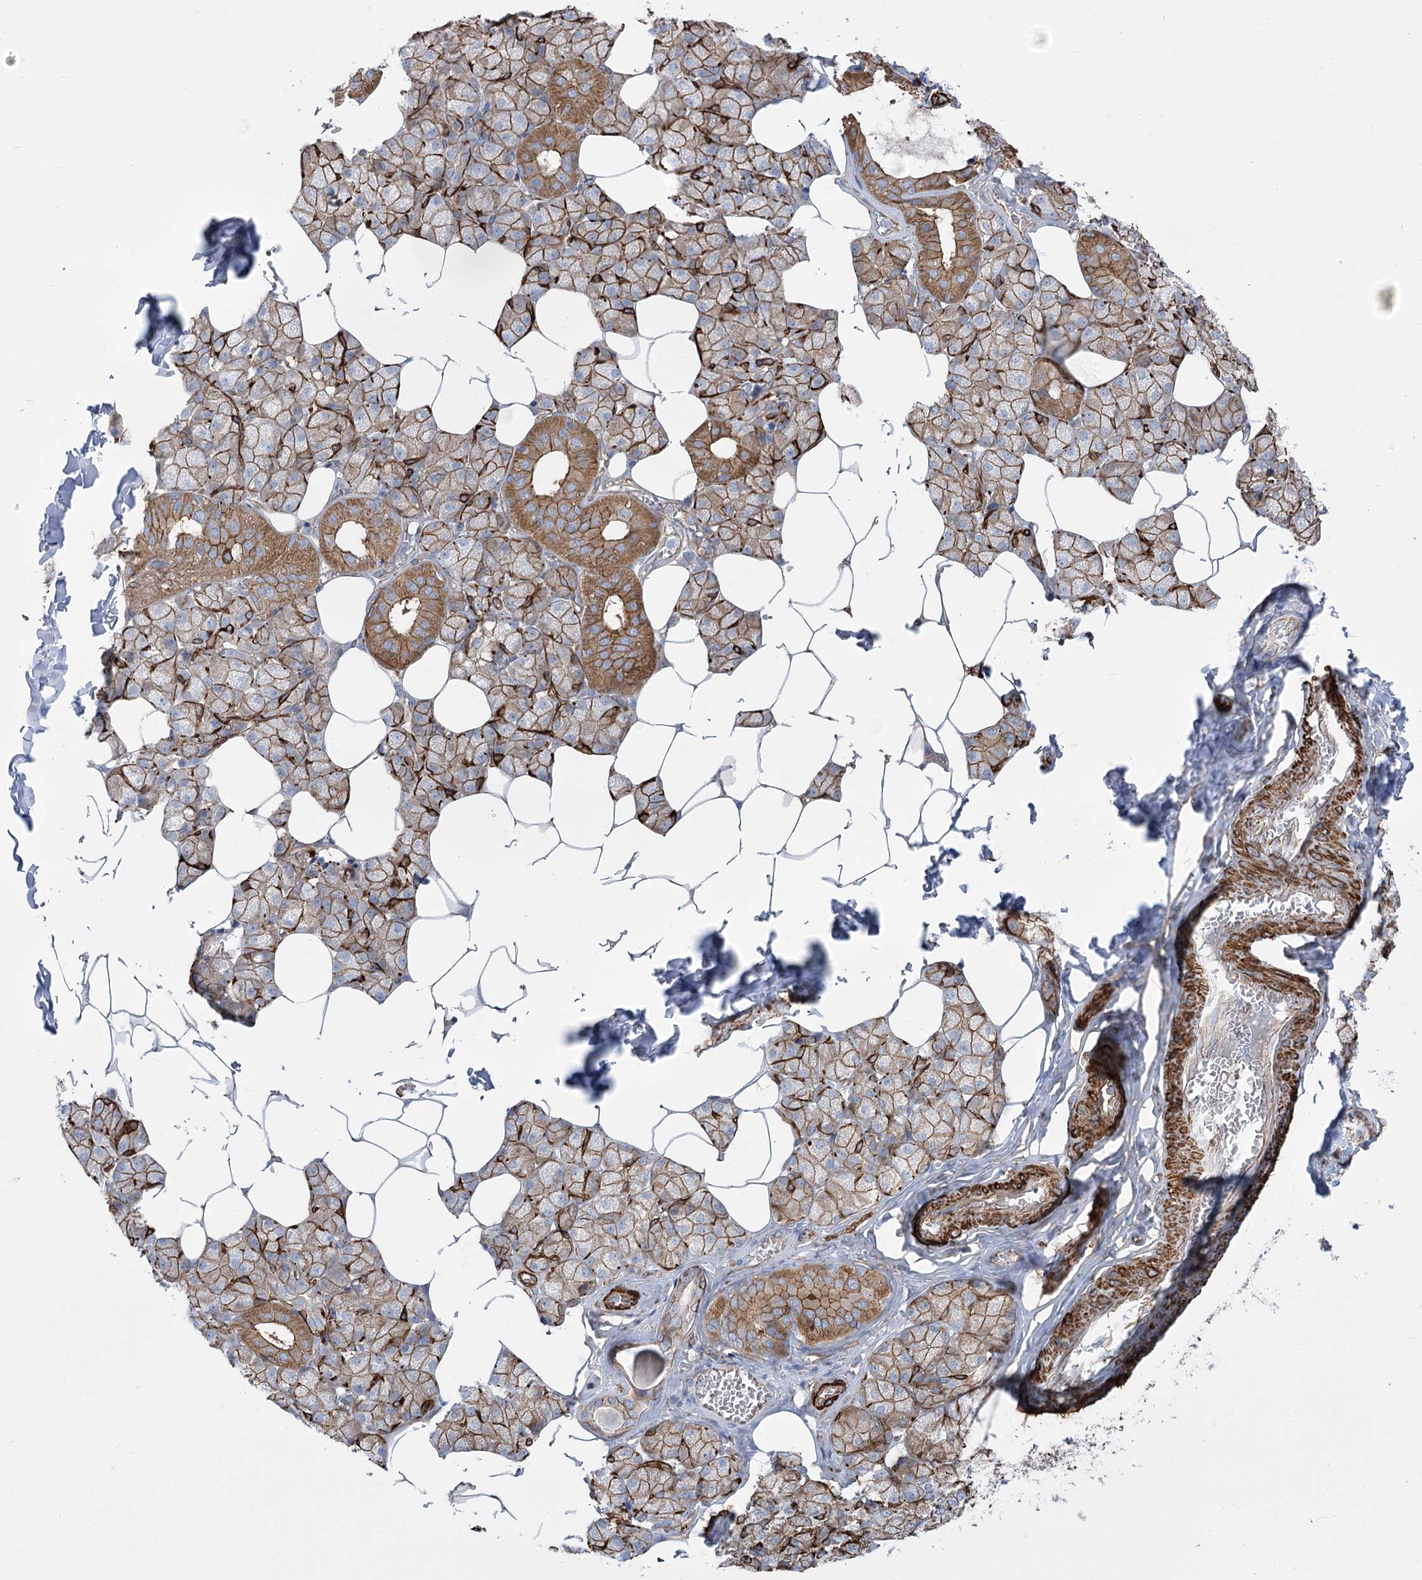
{"staining": {"intensity": "moderate", "quantity": ">75%", "location": "cytoplasmic/membranous"}, "tissue": "salivary gland", "cell_type": "Glandular cells", "image_type": "normal", "snomed": [{"axis": "morphology", "description": "Normal tissue, NOS"}, {"axis": "topography", "description": "Salivary gland"}], "caption": "A micrograph of salivary gland stained for a protein displays moderate cytoplasmic/membranous brown staining in glandular cells.", "gene": "PLEKHA5", "patient": {"sex": "male", "age": 62}}